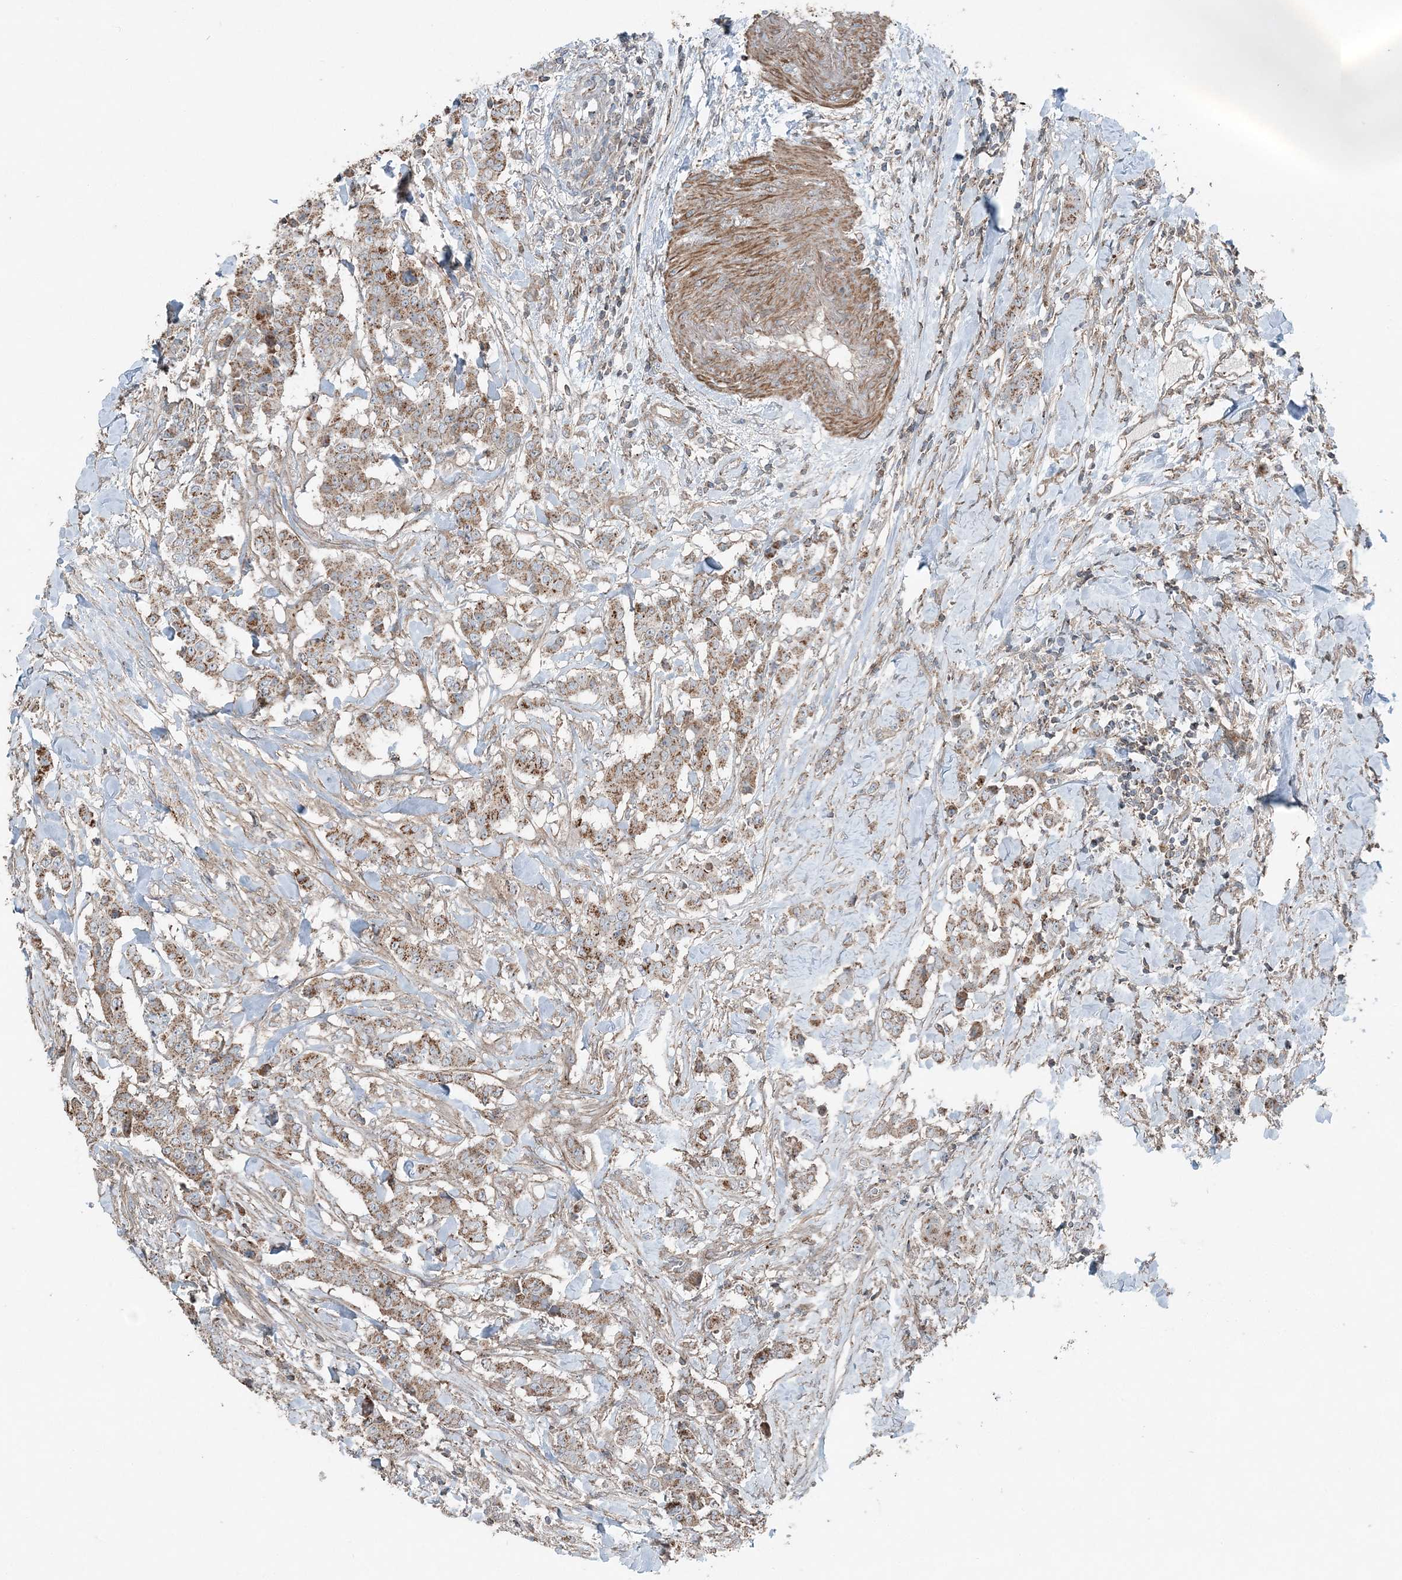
{"staining": {"intensity": "moderate", "quantity": ">75%", "location": "cytoplasmic/membranous"}, "tissue": "breast cancer", "cell_type": "Tumor cells", "image_type": "cancer", "snomed": [{"axis": "morphology", "description": "Duct carcinoma"}, {"axis": "topography", "description": "Breast"}], "caption": "Protein positivity by immunohistochemistry (IHC) shows moderate cytoplasmic/membranous positivity in about >75% of tumor cells in intraductal carcinoma (breast). (DAB (3,3'-diaminobenzidine) IHC with brightfield microscopy, high magnification).", "gene": "KY", "patient": {"sex": "female", "age": 40}}